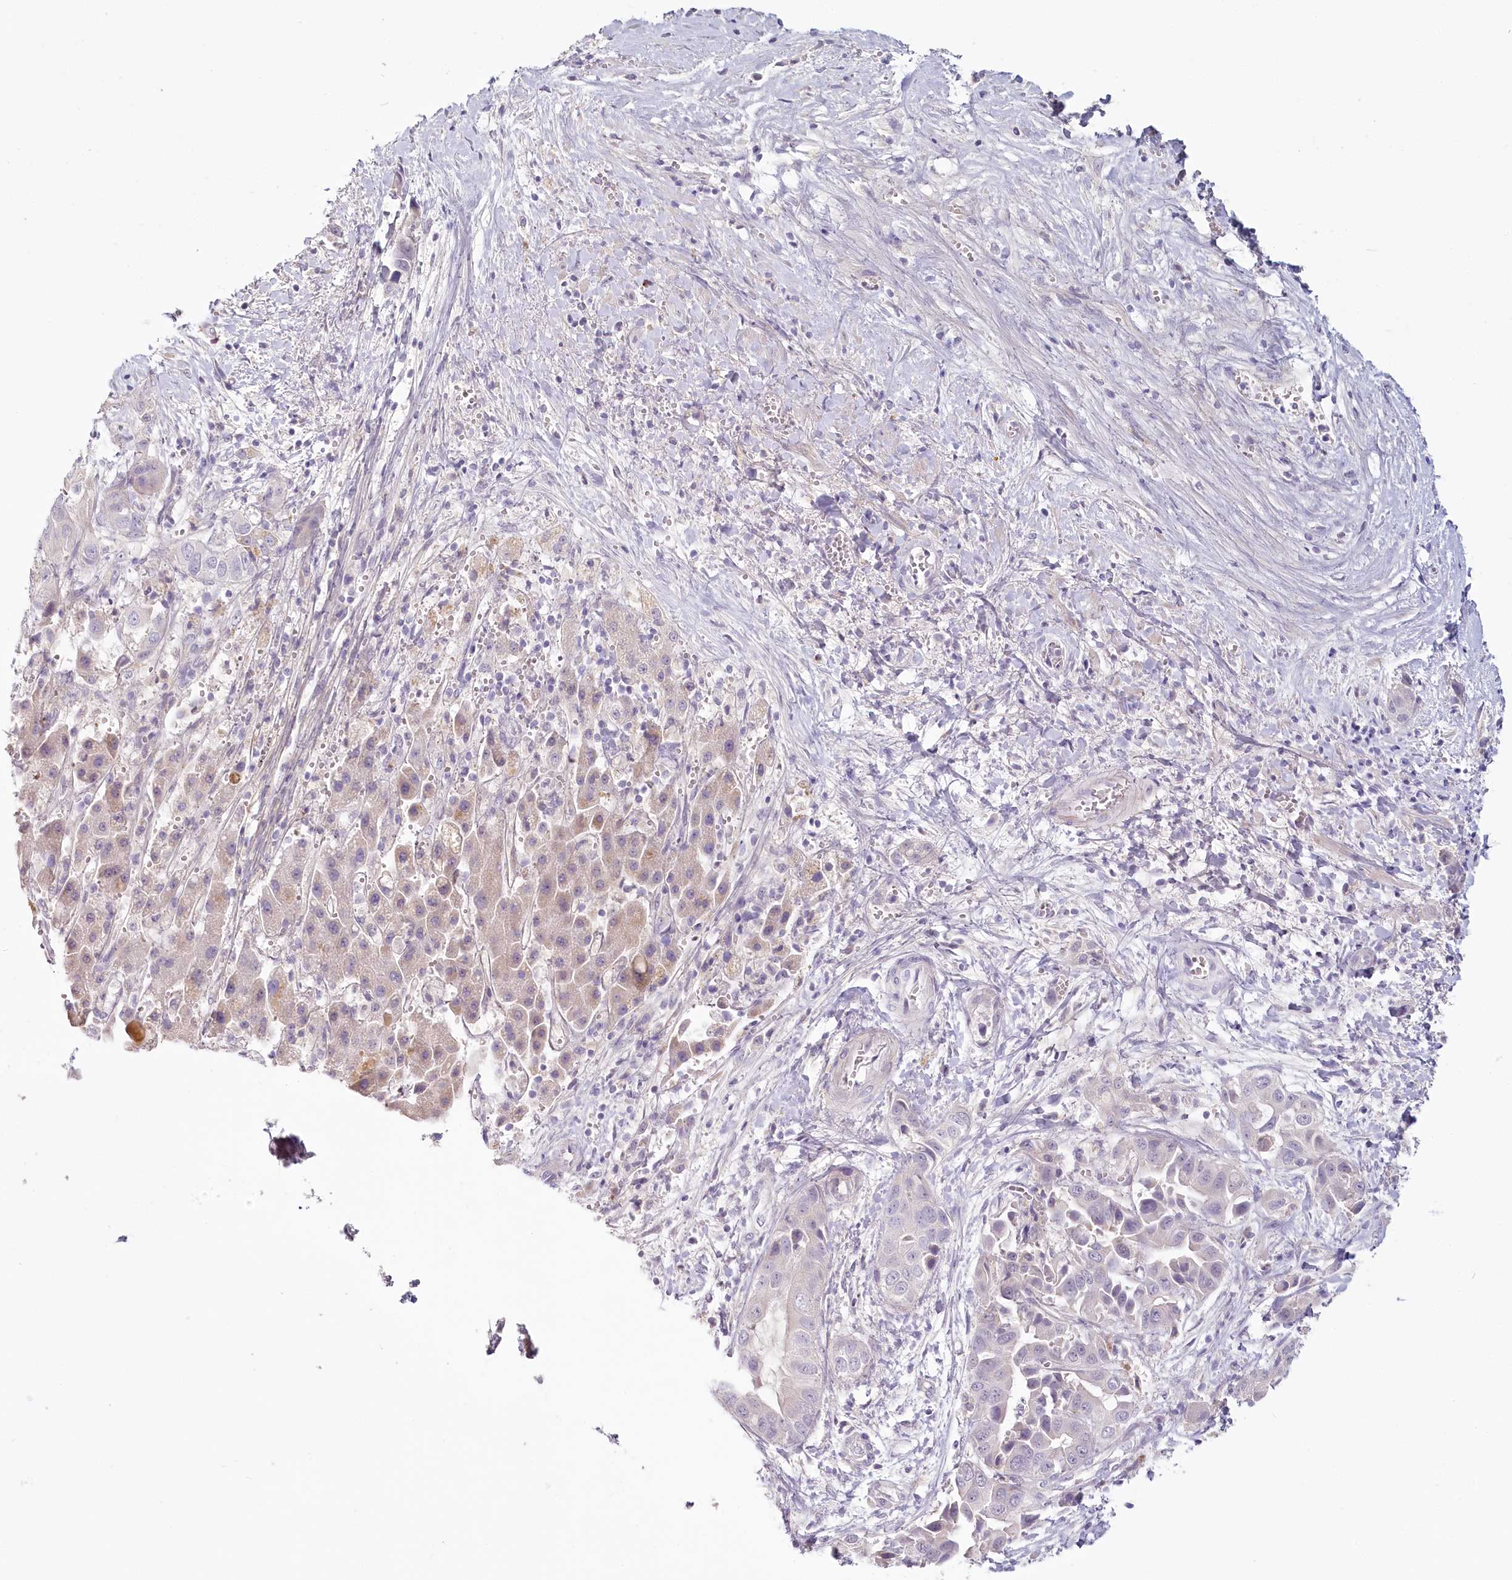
{"staining": {"intensity": "negative", "quantity": "none", "location": "none"}, "tissue": "liver cancer", "cell_type": "Tumor cells", "image_type": "cancer", "snomed": [{"axis": "morphology", "description": "Cholangiocarcinoma"}, {"axis": "topography", "description": "Liver"}], "caption": "IHC photomicrograph of liver cancer (cholangiocarcinoma) stained for a protein (brown), which reveals no expression in tumor cells.", "gene": "USP11", "patient": {"sex": "female", "age": 52}}